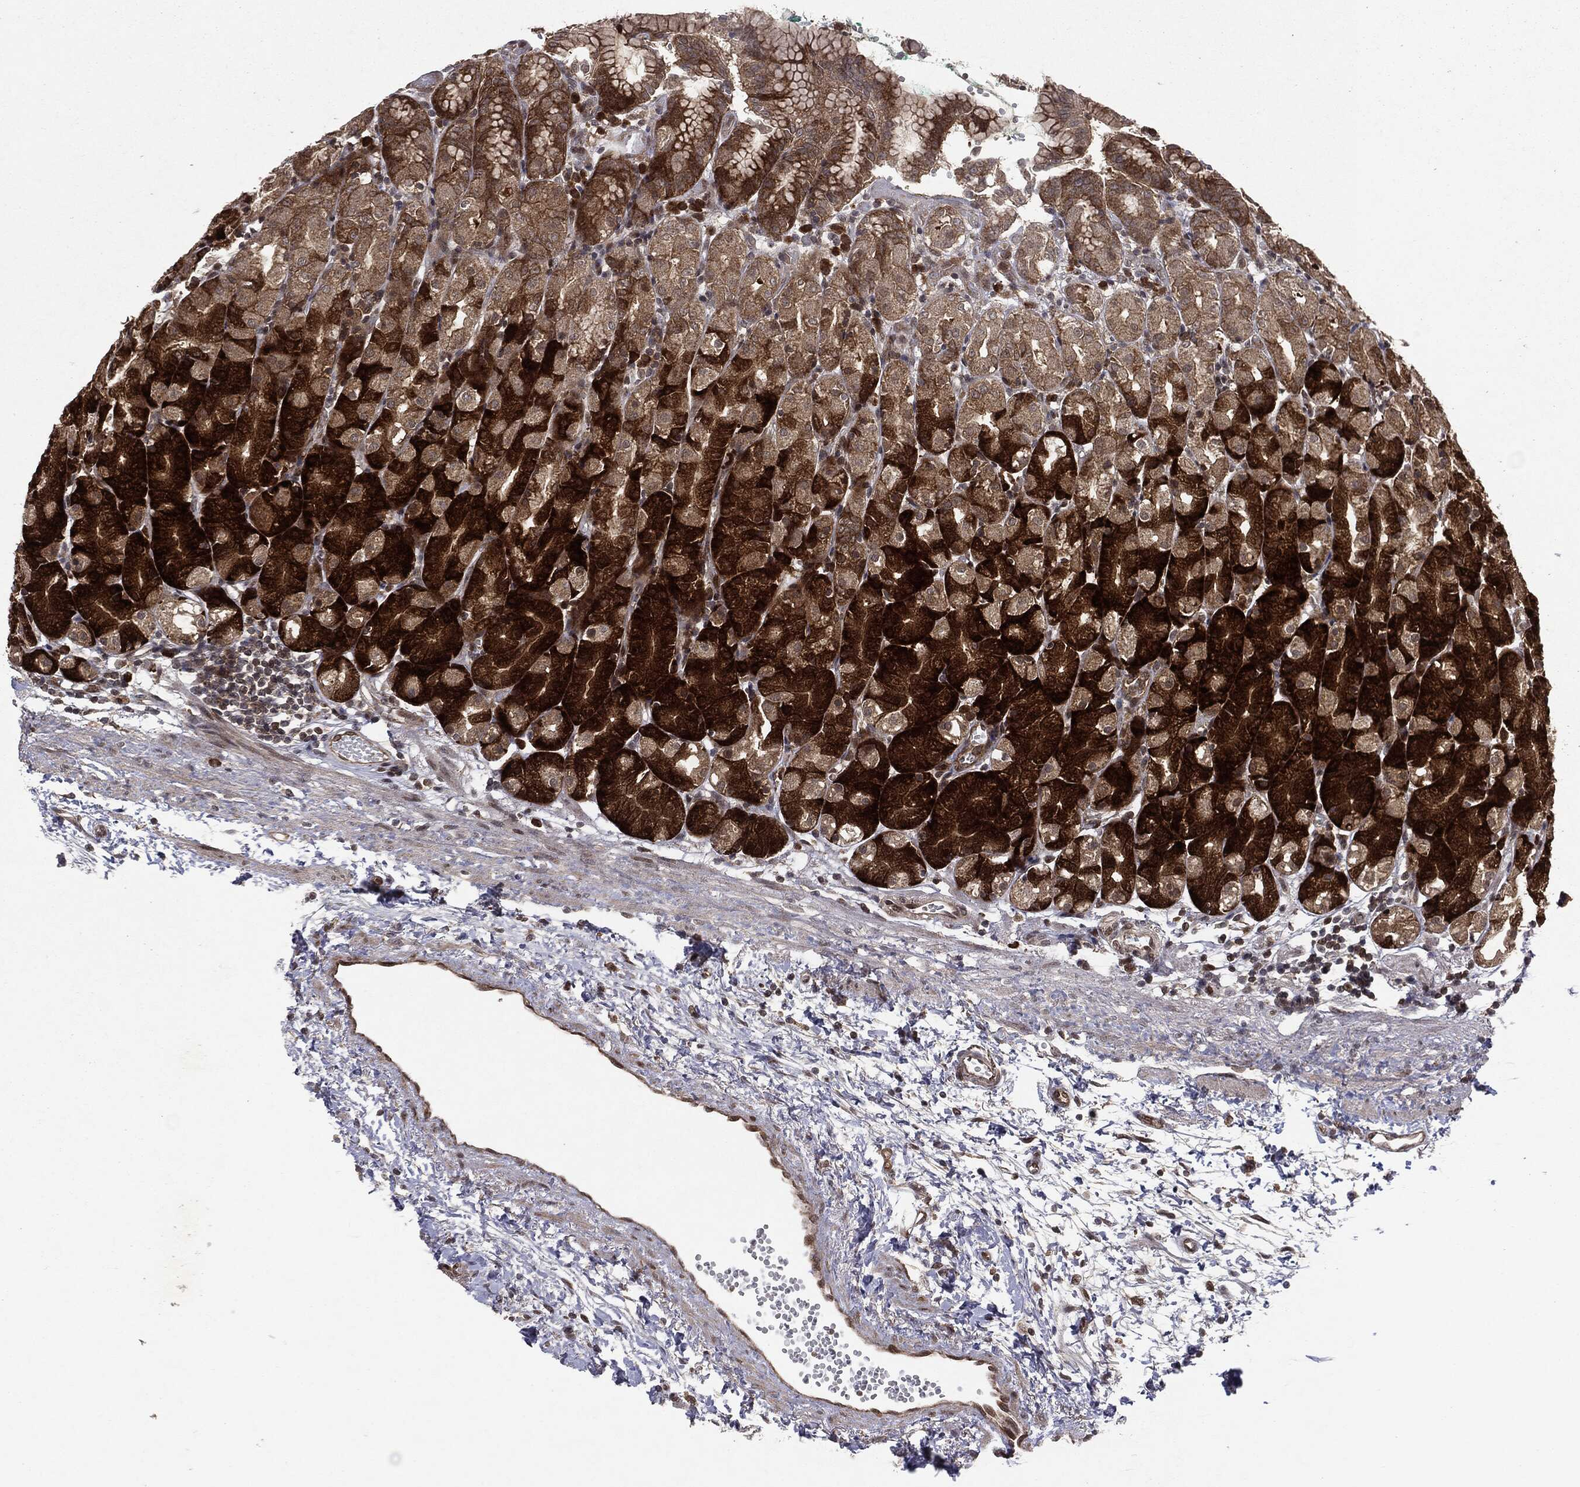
{"staining": {"intensity": "strong", "quantity": ">75%", "location": "cytoplasmic/membranous"}, "tissue": "stomach", "cell_type": "Glandular cells", "image_type": "normal", "snomed": [{"axis": "morphology", "description": "Normal tissue, NOS"}, {"axis": "morphology", "description": "Adenocarcinoma, NOS"}, {"axis": "topography", "description": "Stomach"}], "caption": "High-power microscopy captured an immunohistochemistry photomicrograph of unremarkable stomach, revealing strong cytoplasmic/membranous staining in approximately >75% of glandular cells.", "gene": "OTUB1", "patient": {"sex": "female", "age": 81}}